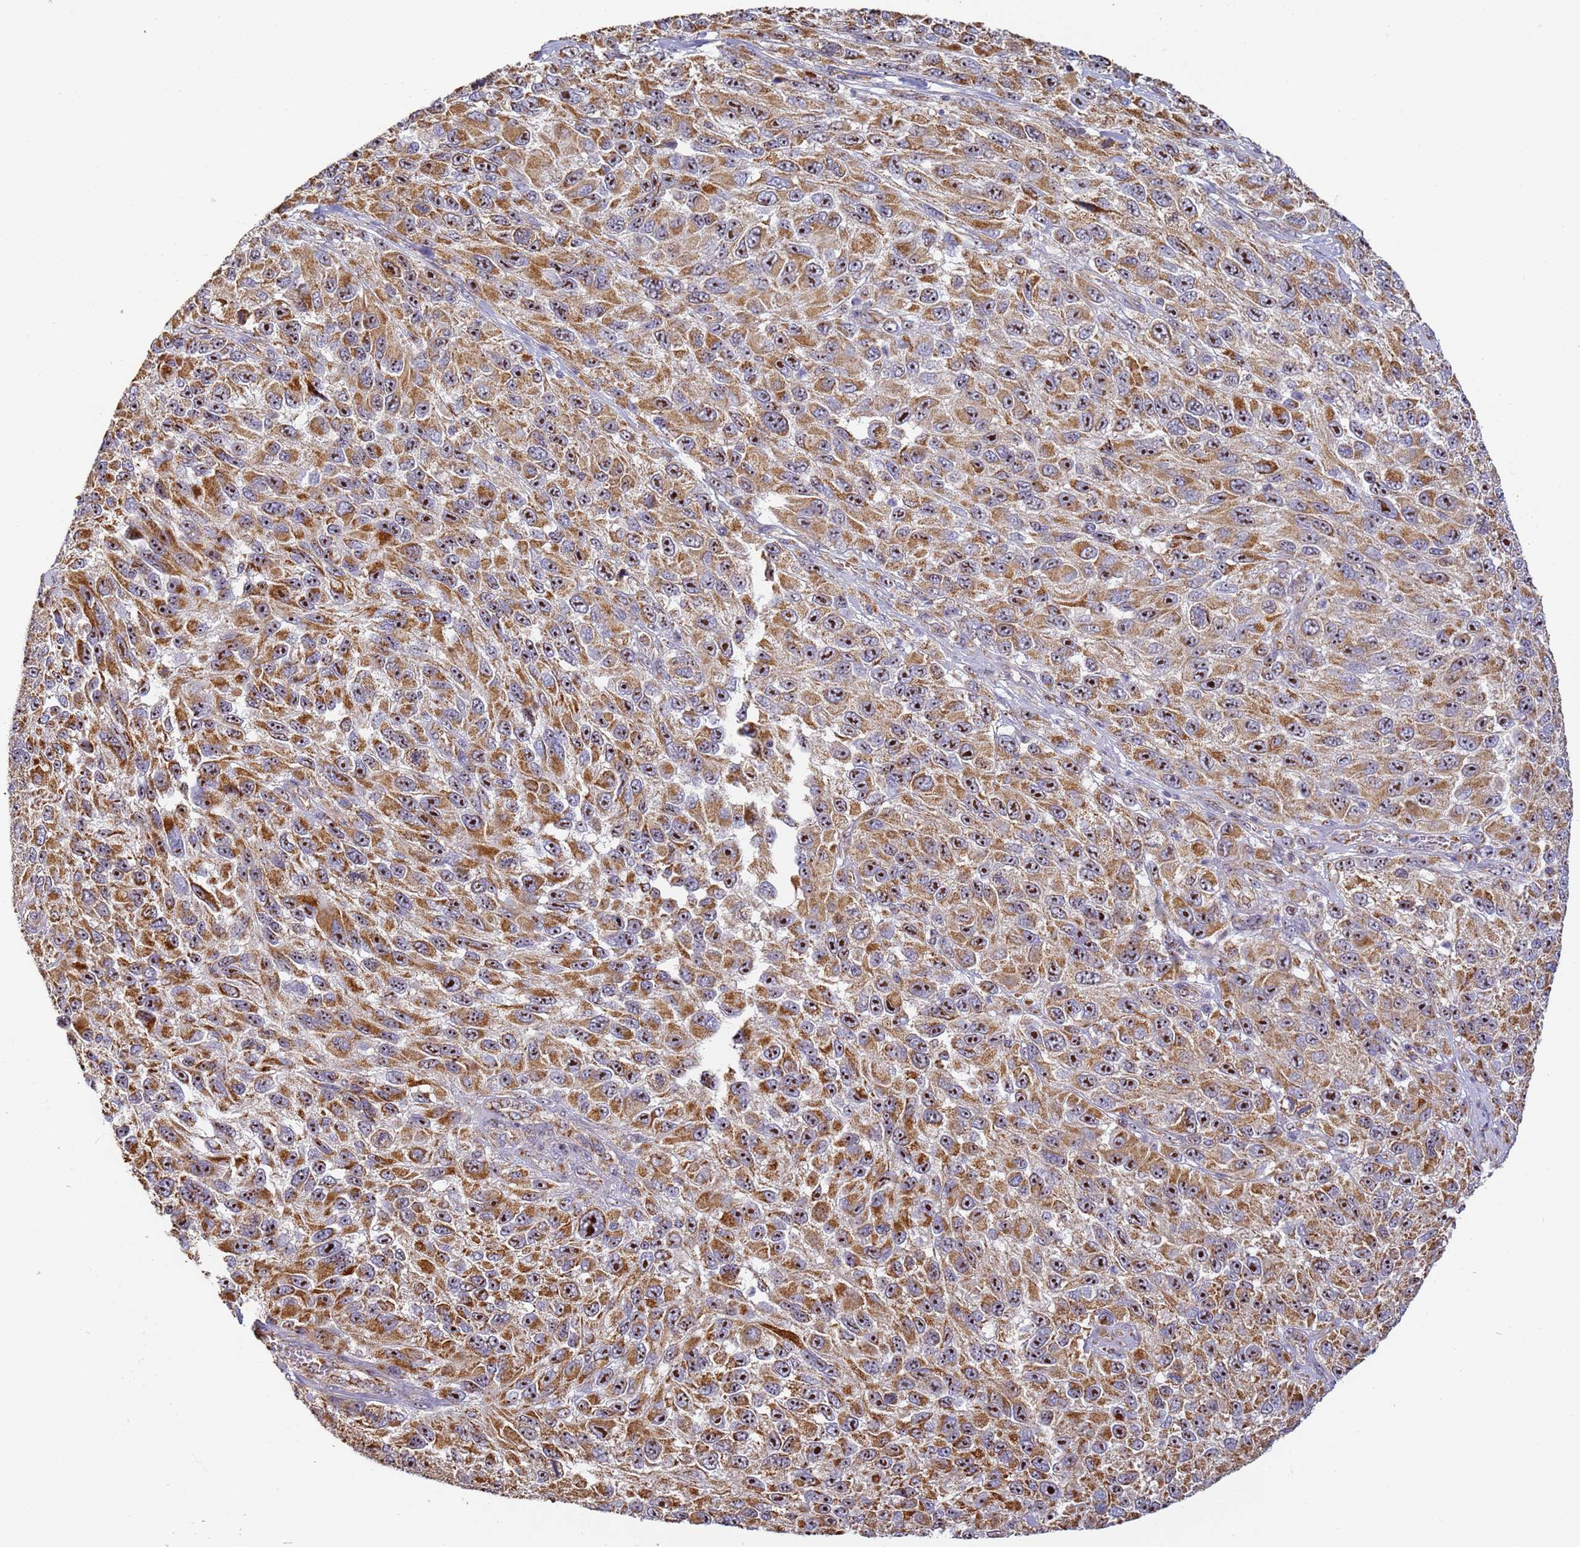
{"staining": {"intensity": "strong", "quantity": ">75%", "location": "cytoplasmic/membranous,nuclear"}, "tissue": "melanoma", "cell_type": "Tumor cells", "image_type": "cancer", "snomed": [{"axis": "morphology", "description": "Normal tissue, NOS"}, {"axis": "morphology", "description": "Malignant melanoma, NOS"}, {"axis": "topography", "description": "Skin"}], "caption": "Malignant melanoma tissue exhibits strong cytoplasmic/membranous and nuclear staining in about >75% of tumor cells, visualized by immunohistochemistry.", "gene": "FRG2C", "patient": {"sex": "female", "age": 96}}